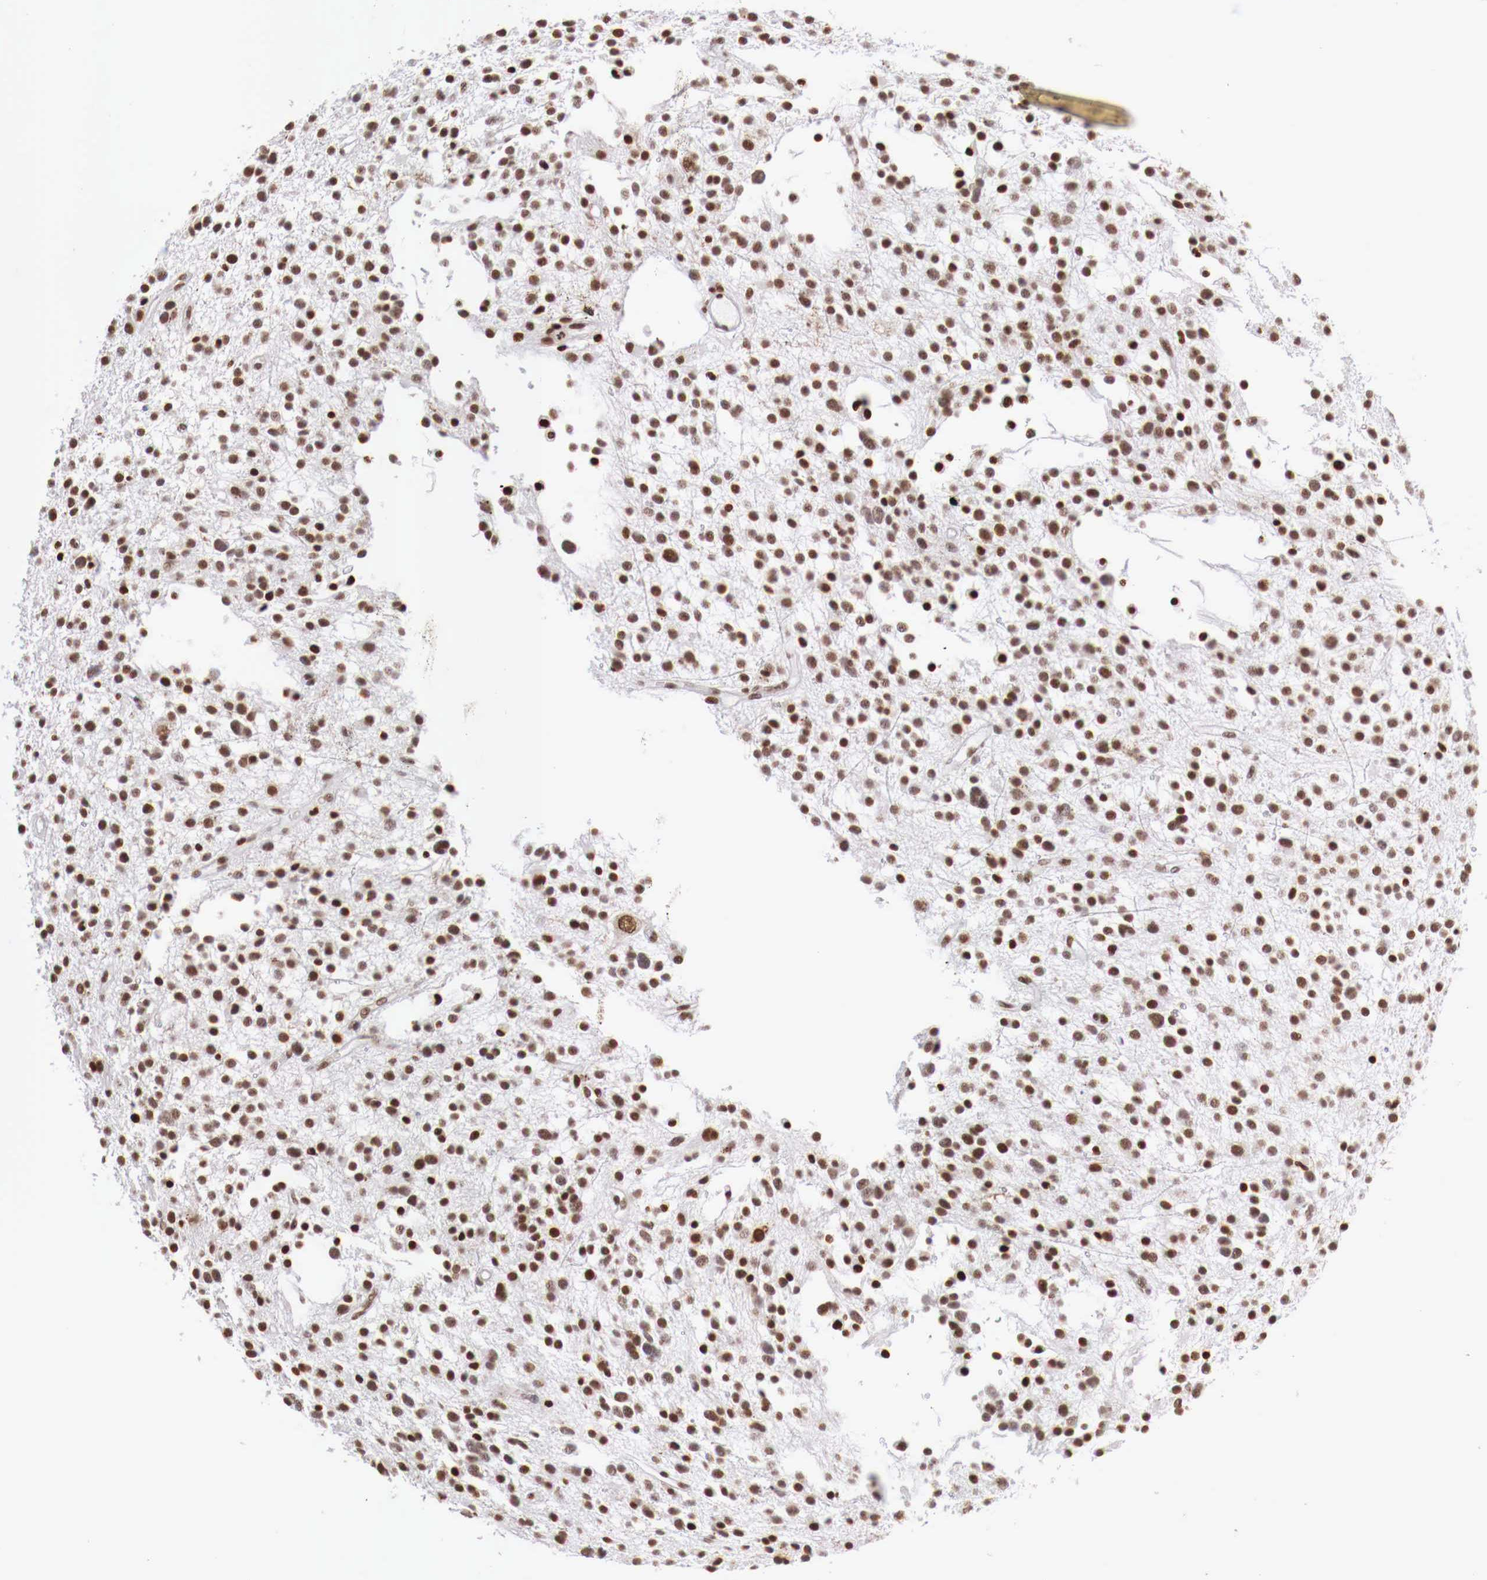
{"staining": {"intensity": "strong", "quantity": ">75%", "location": "nuclear"}, "tissue": "glioma", "cell_type": "Tumor cells", "image_type": "cancer", "snomed": [{"axis": "morphology", "description": "Glioma, malignant, Low grade"}, {"axis": "topography", "description": "Brain"}], "caption": "Protein expression analysis of human glioma reveals strong nuclear staining in about >75% of tumor cells.", "gene": "MAX", "patient": {"sex": "female", "age": 36}}